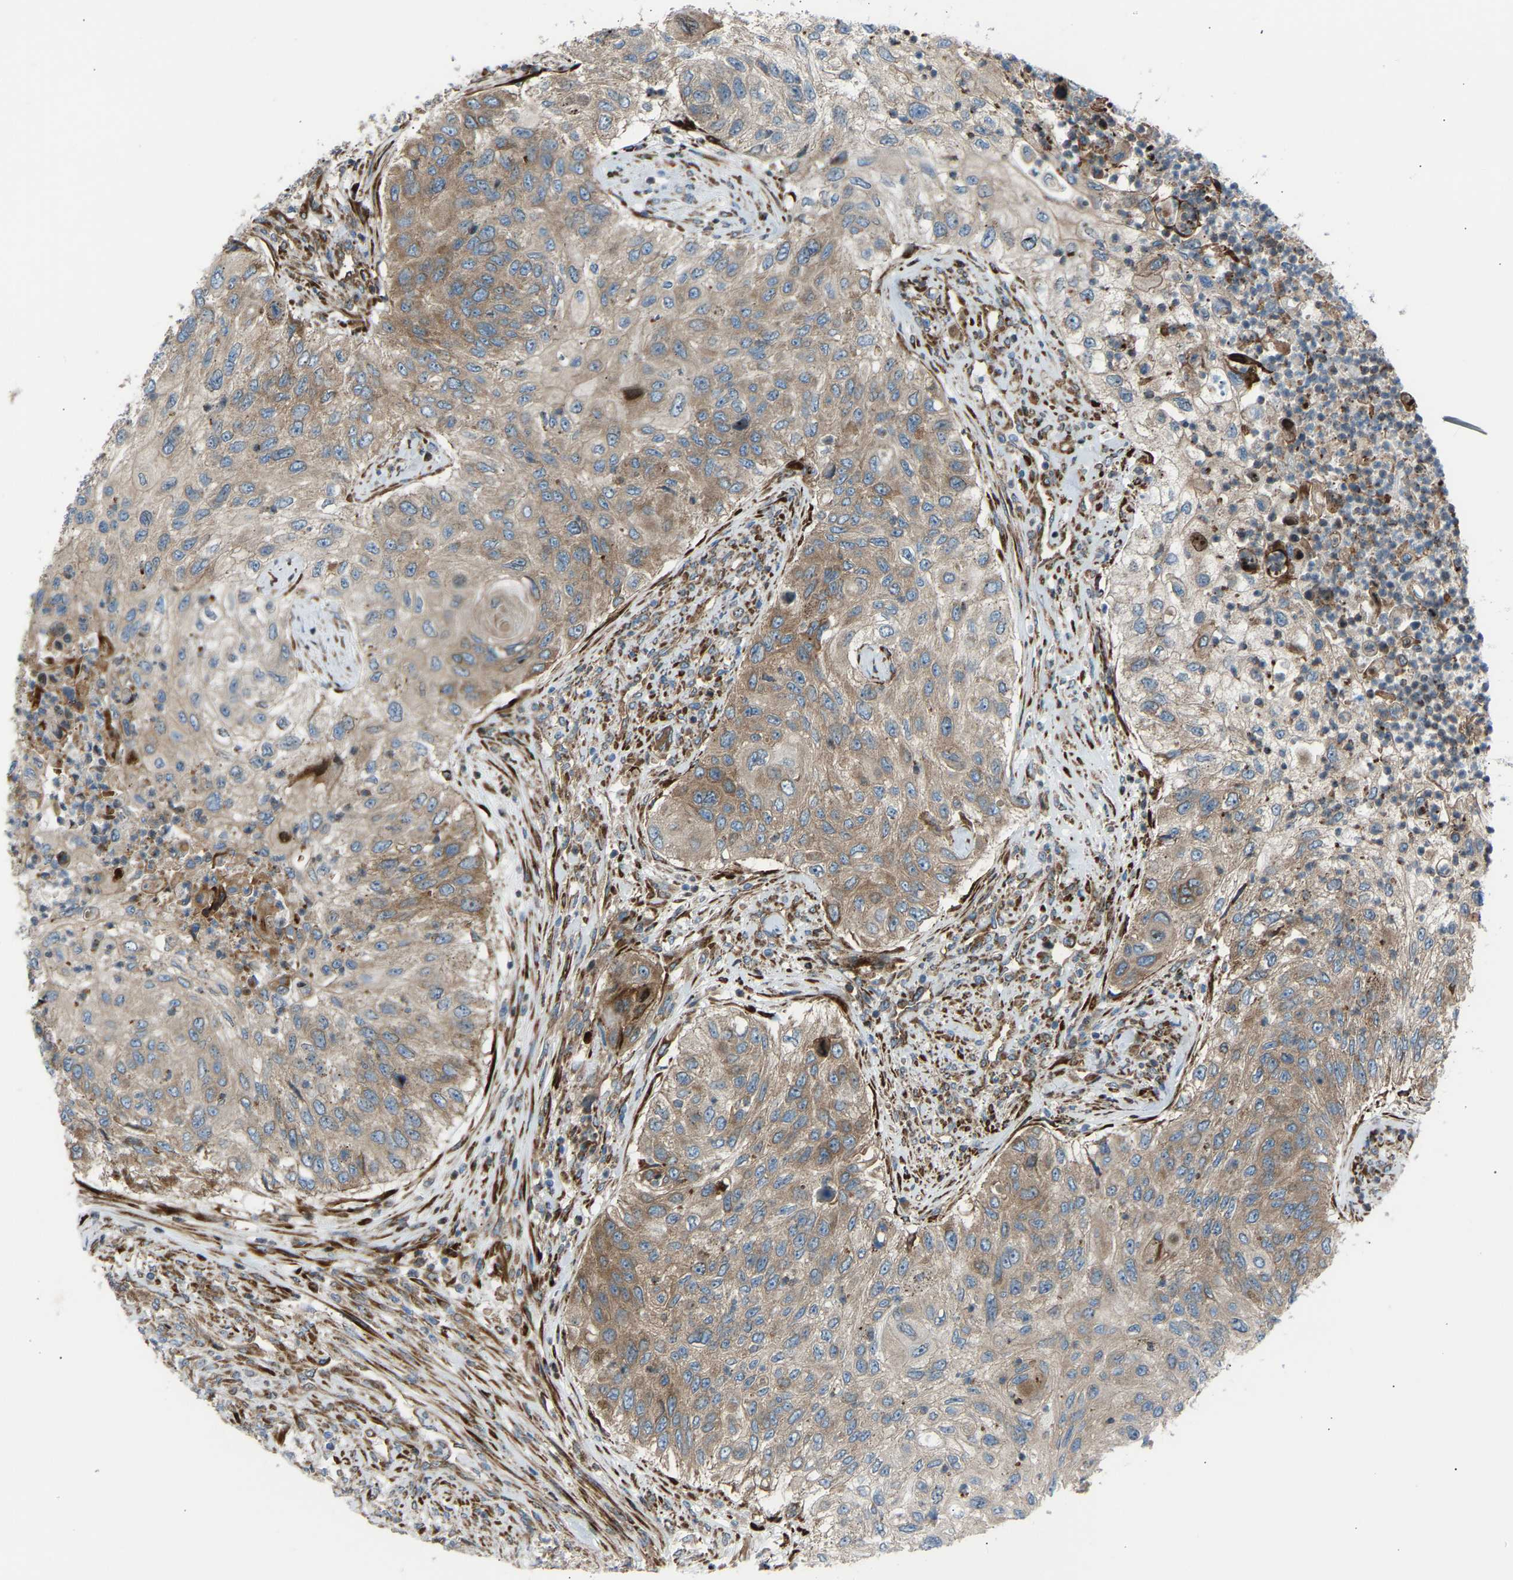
{"staining": {"intensity": "moderate", "quantity": ">75%", "location": "cytoplasmic/membranous"}, "tissue": "urothelial cancer", "cell_type": "Tumor cells", "image_type": "cancer", "snomed": [{"axis": "morphology", "description": "Urothelial carcinoma, High grade"}, {"axis": "topography", "description": "Urinary bladder"}], "caption": "DAB (3,3'-diaminobenzidine) immunohistochemical staining of human urothelial carcinoma (high-grade) shows moderate cytoplasmic/membranous protein expression in approximately >75% of tumor cells.", "gene": "VPS41", "patient": {"sex": "female", "age": 60}}